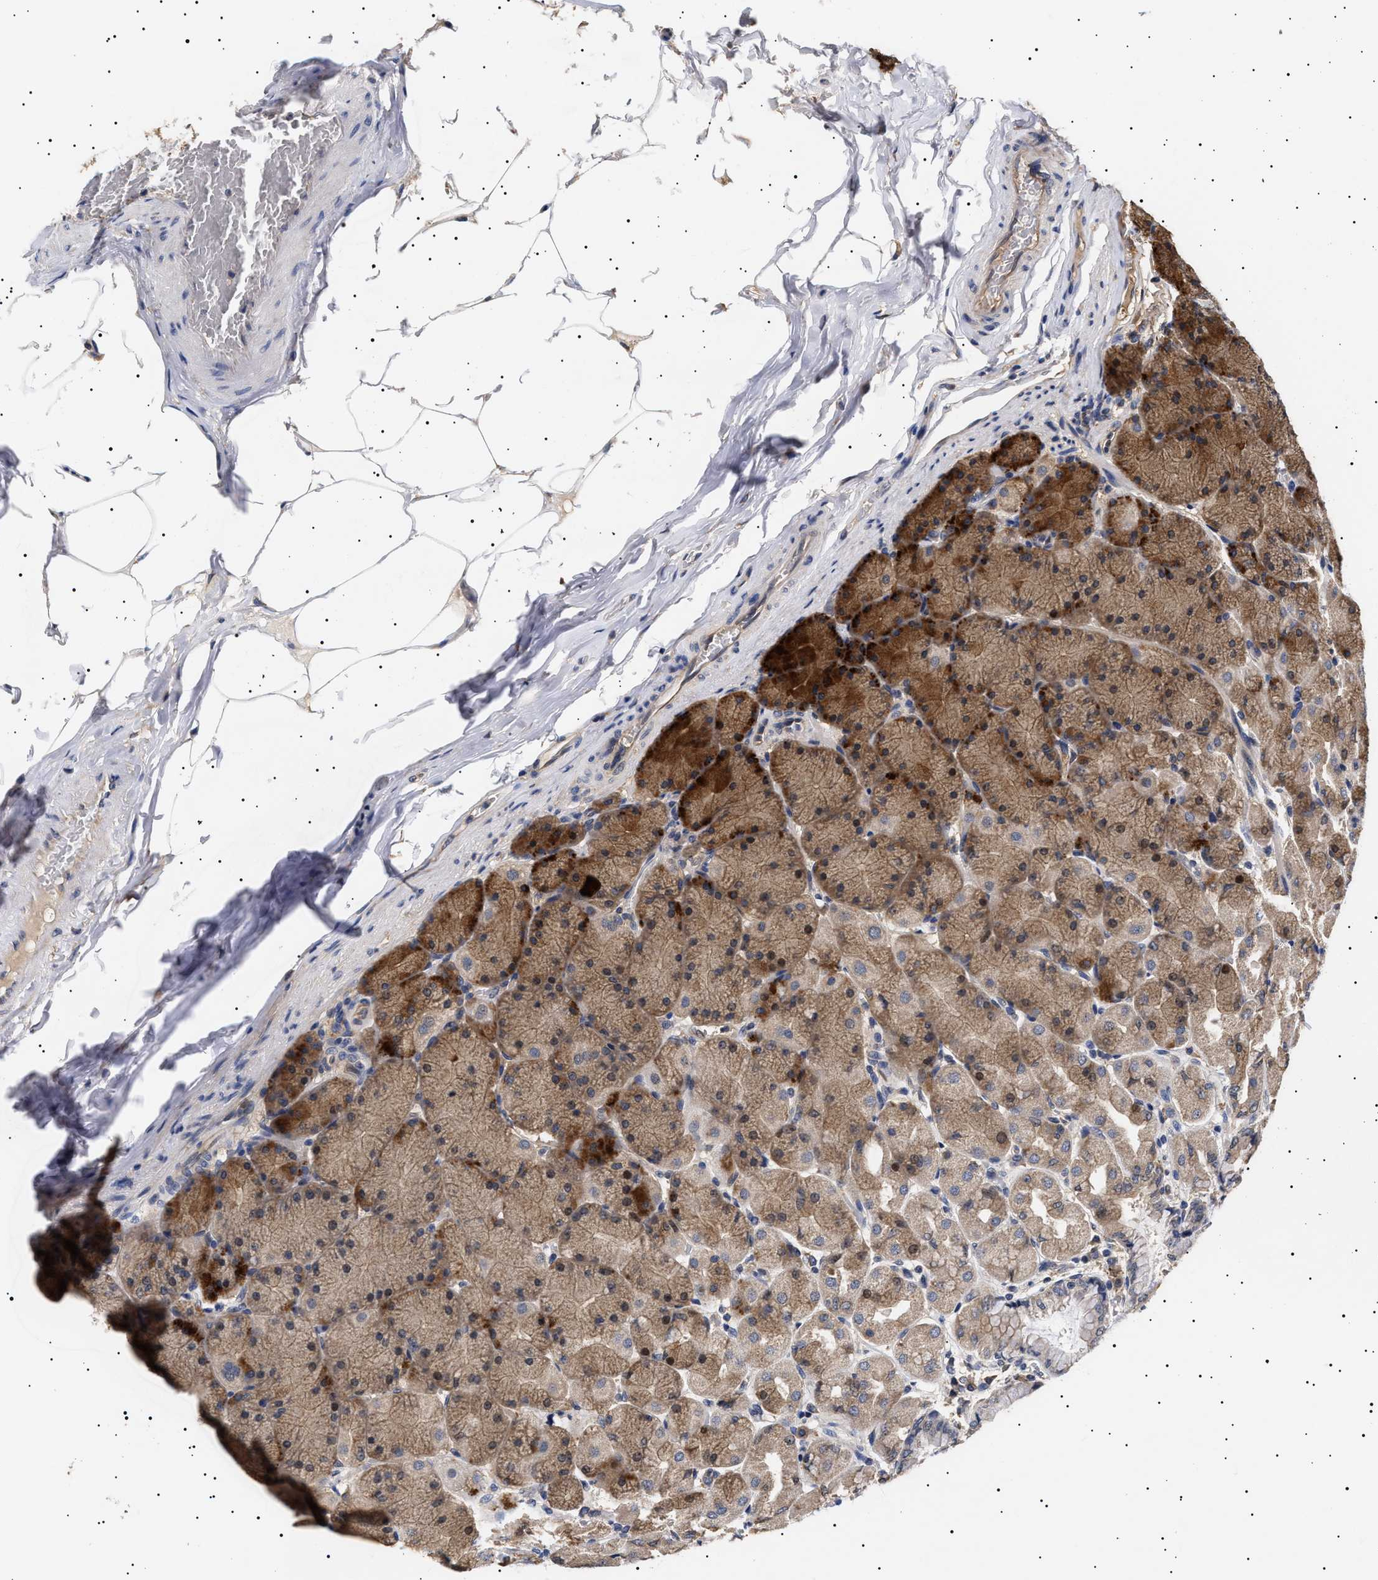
{"staining": {"intensity": "moderate", "quantity": ">75%", "location": "cytoplasmic/membranous,nuclear"}, "tissue": "stomach", "cell_type": "Glandular cells", "image_type": "normal", "snomed": [{"axis": "morphology", "description": "Normal tissue, NOS"}, {"axis": "topography", "description": "Stomach, upper"}], "caption": "Immunohistochemical staining of benign stomach shows moderate cytoplasmic/membranous,nuclear protein expression in approximately >75% of glandular cells. (brown staining indicates protein expression, while blue staining denotes nuclei).", "gene": "KRBA1", "patient": {"sex": "female", "age": 56}}